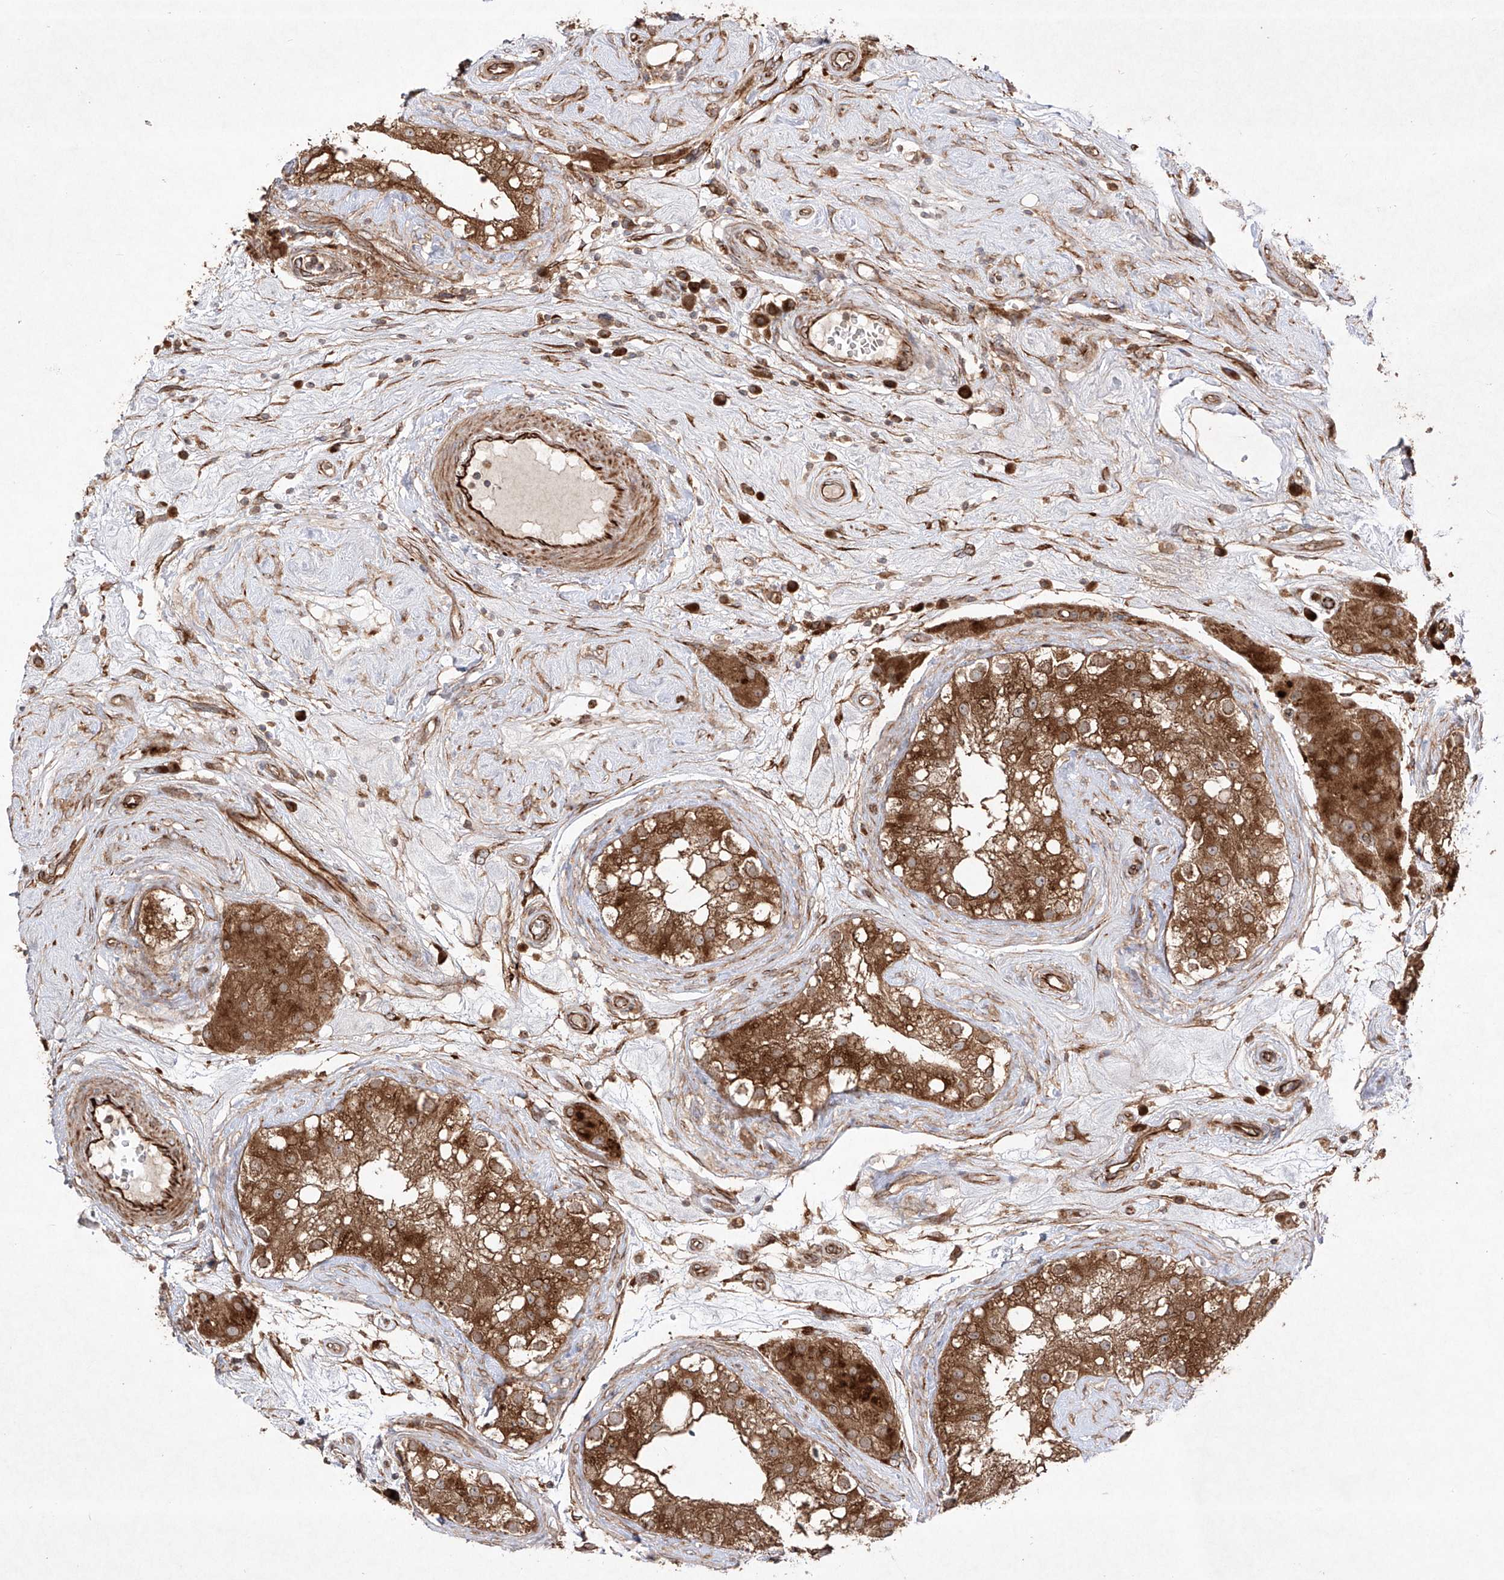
{"staining": {"intensity": "strong", "quantity": ">75%", "location": "cytoplasmic/membranous"}, "tissue": "testis", "cell_type": "Cells in seminiferous ducts", "image_type": "normal", "snomed": [{"axis": "morphology", "description": "Normal tissue, NOS"}, {"axis": "topography", "description": "Testis"}], "caption": "Immunohistochemical staining of benign testis demonstrates high levels of strong cytoplasmic/membranous expression in approximately >75% of cells in seminiferous ducts. (IHC, brightfield microscopy, high magnification).", "gene": "YKT6", "patient": {"sex": "male", "age": 84}}